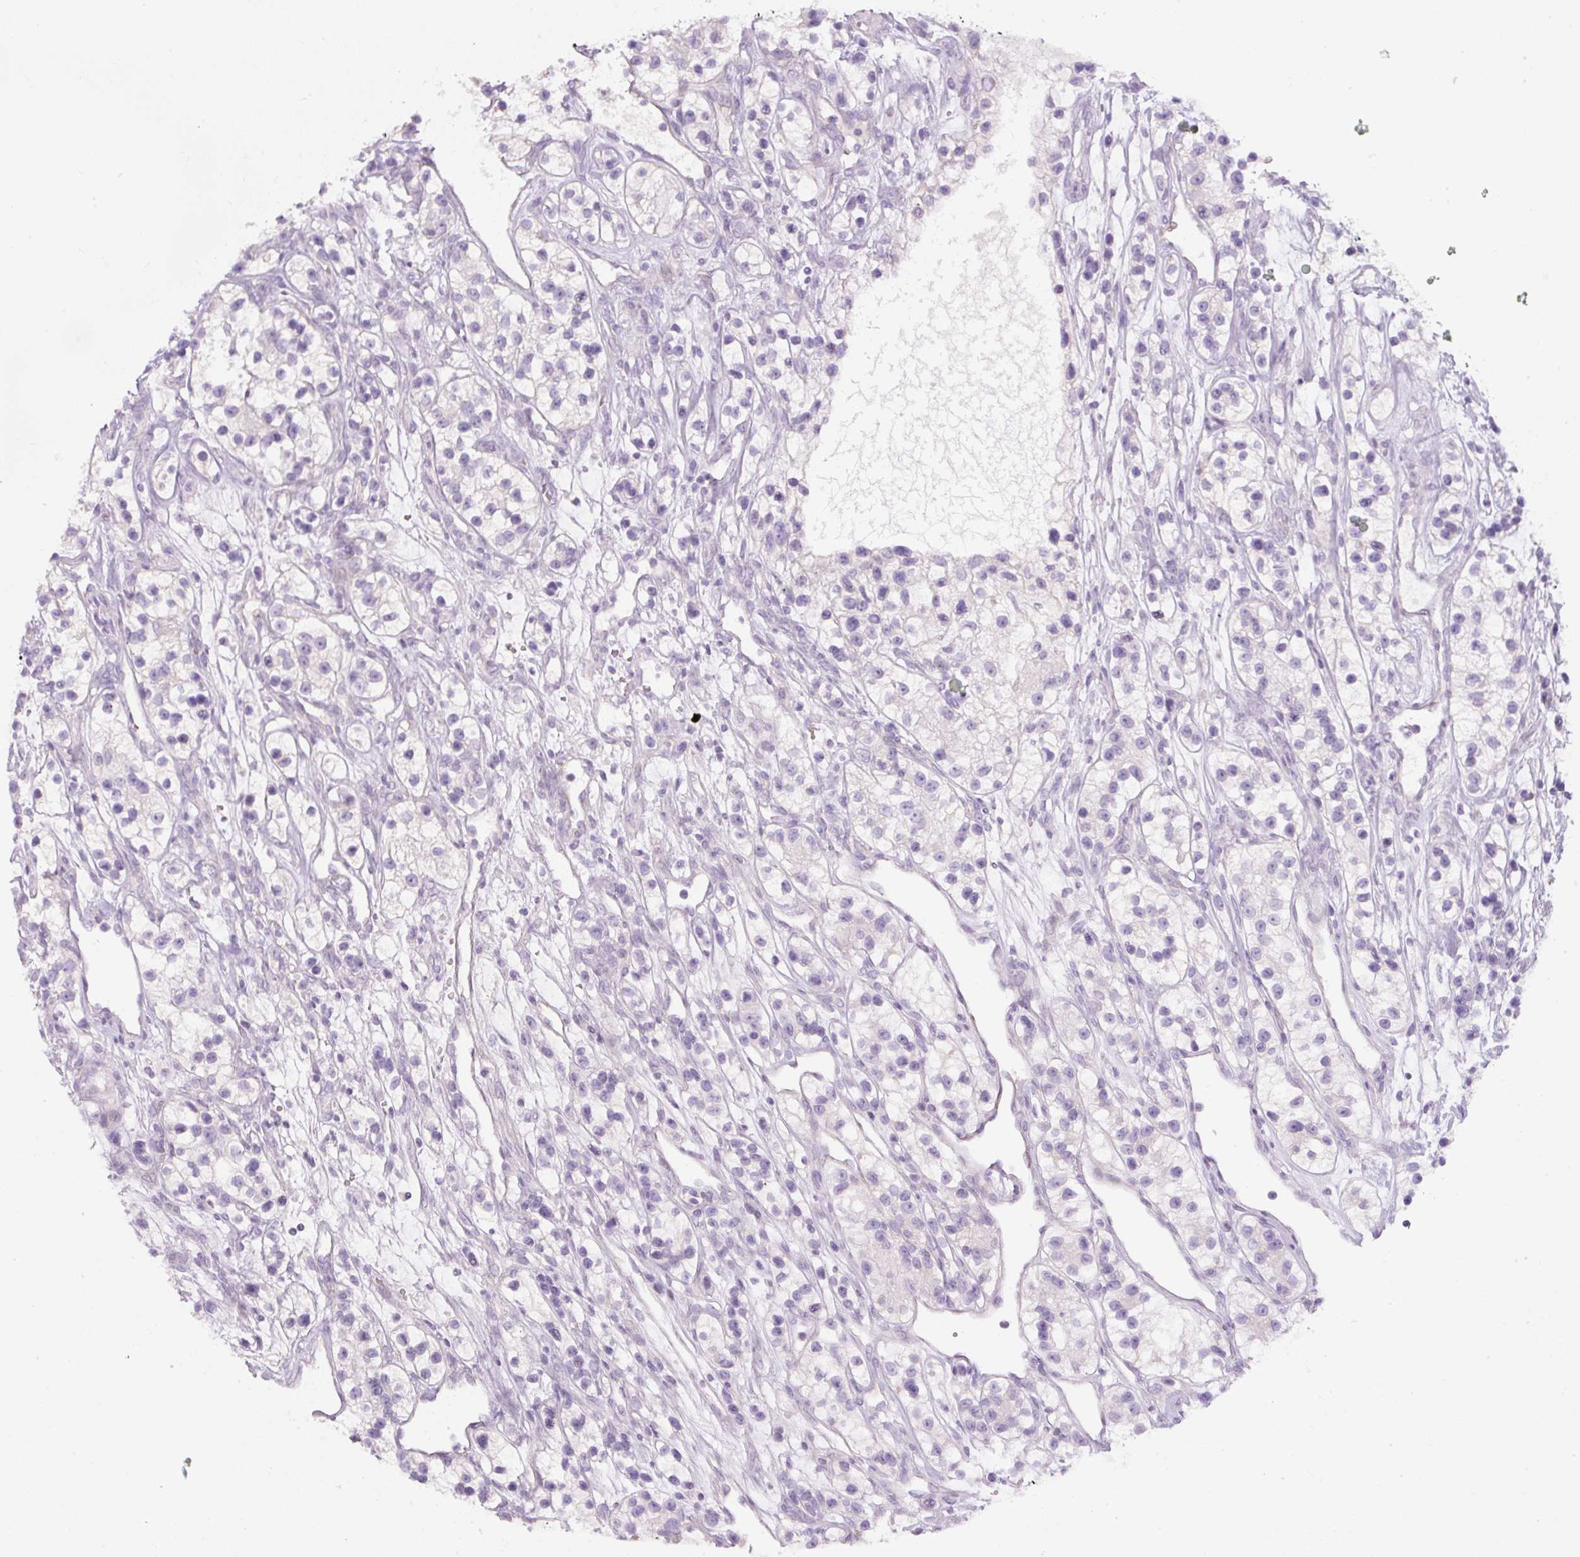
{"staining": {"intensity": "negative", "quantity": "none", "location": "none"}, "tissue": "renal cancer", "cell_type": "Tumor cells", "image_type": "cancer", "snomed": [{"axis": "morphology", "description": "Adenocarcinoma, NOS"}, {"axis": "topography", "description": "Kidney"}], "caption": "Immunohistochemistry image of neoplastic tissue: adenocarcinoma (renal) stained with DAB (3,3'-diaminobenzidine) displays no significant protein staining in tumor cells.", "gene": "FGFBP3", "patient": {"sex": "female", "age": 57}}